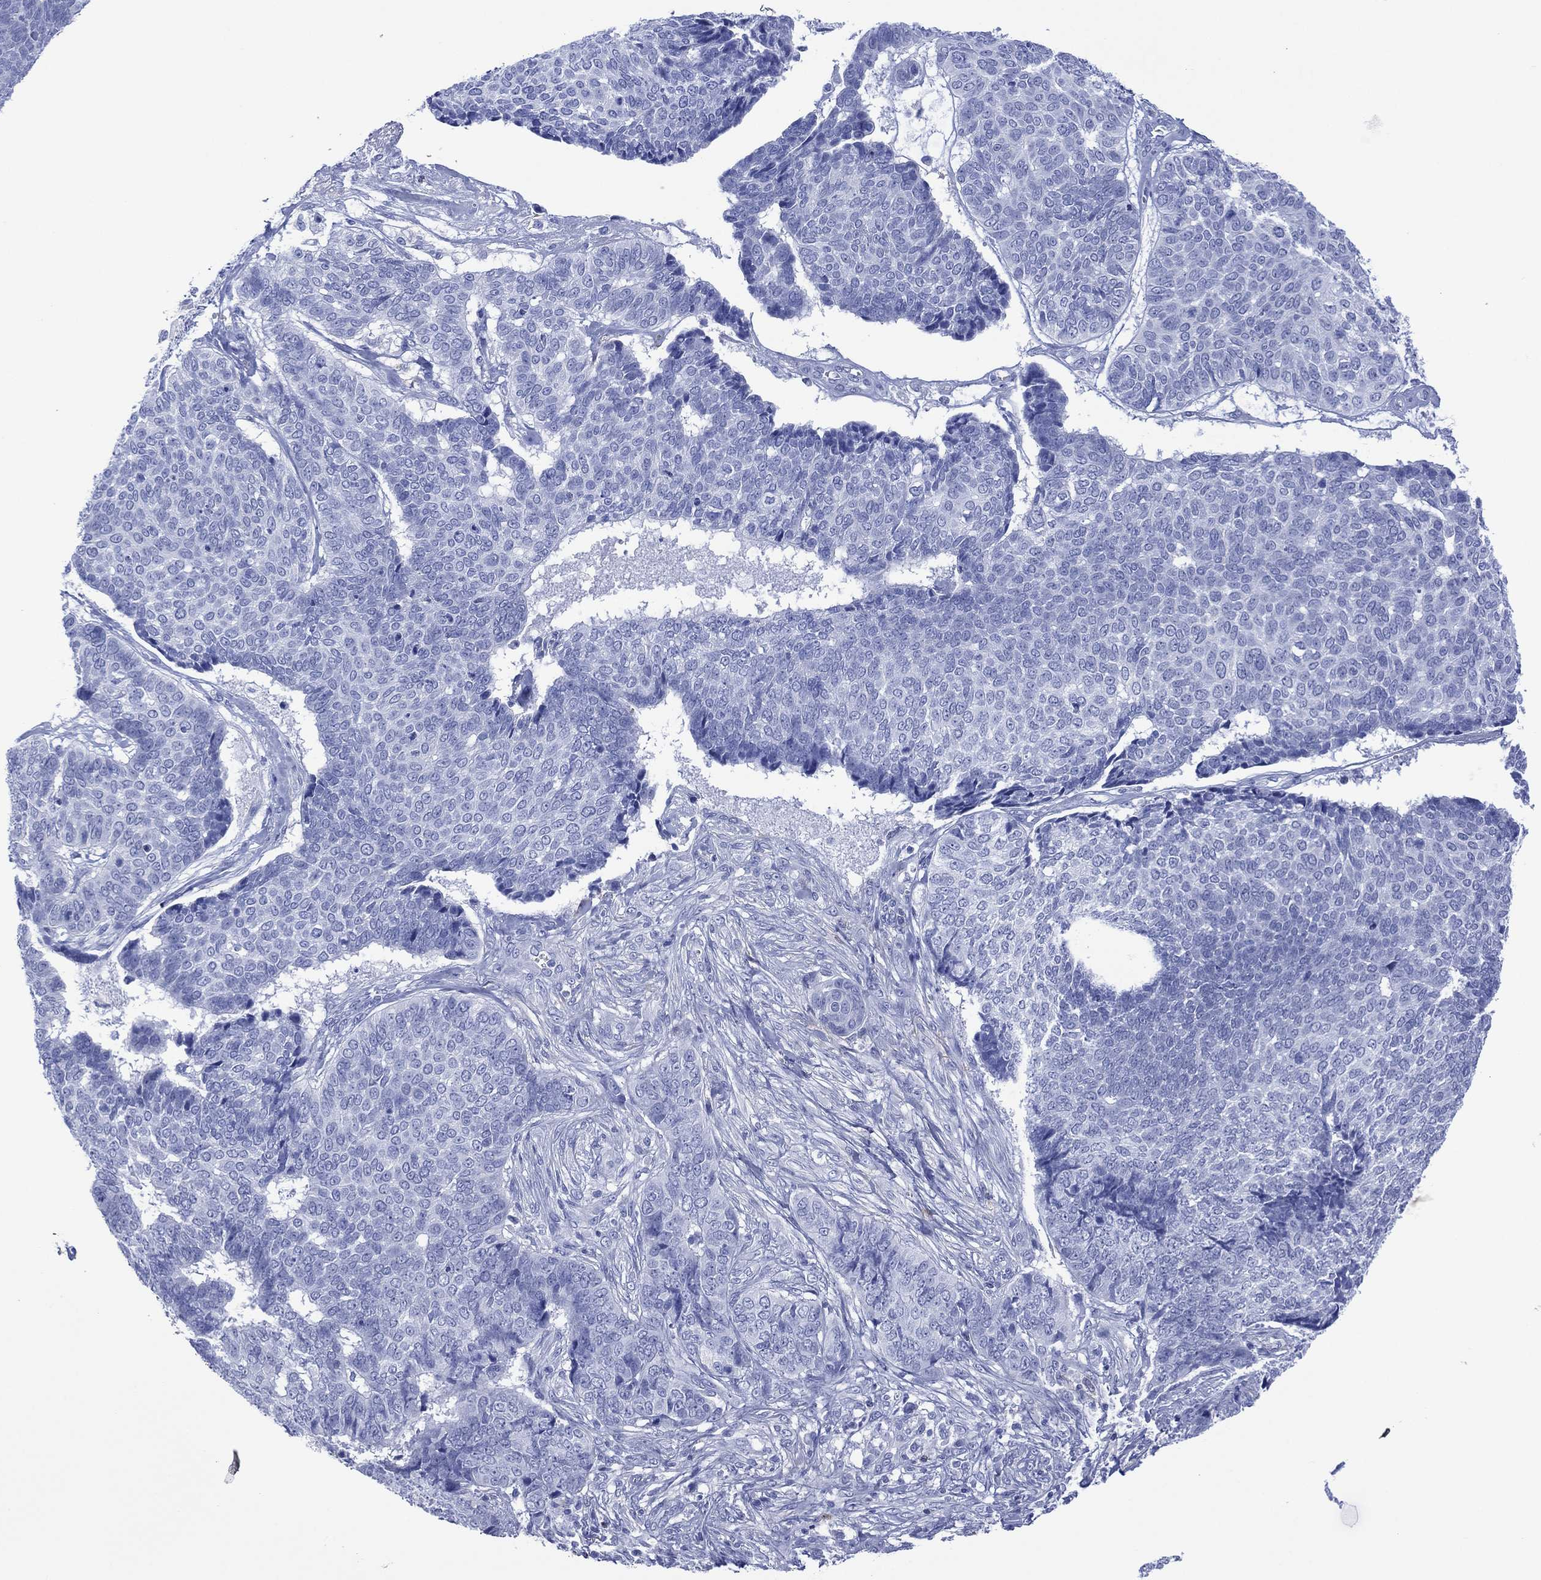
{"staining": {"intensity": "negative", "quantity": "none", "location": "none"}, "tissue": "skin cancer", "cell_type": "Tumor cells", "image_type": "cancer", "snomed": [{"axis": "morphology", "description": "Basal cell carcinoma"}, {"axis": "topography", "description": "Skin"}], "caption": "This is a image of IHC staining of skin cancer, which shows no staining in tumor cells.", "gene": "DPP4", "patient": {"sex": "male", "age": 86}}